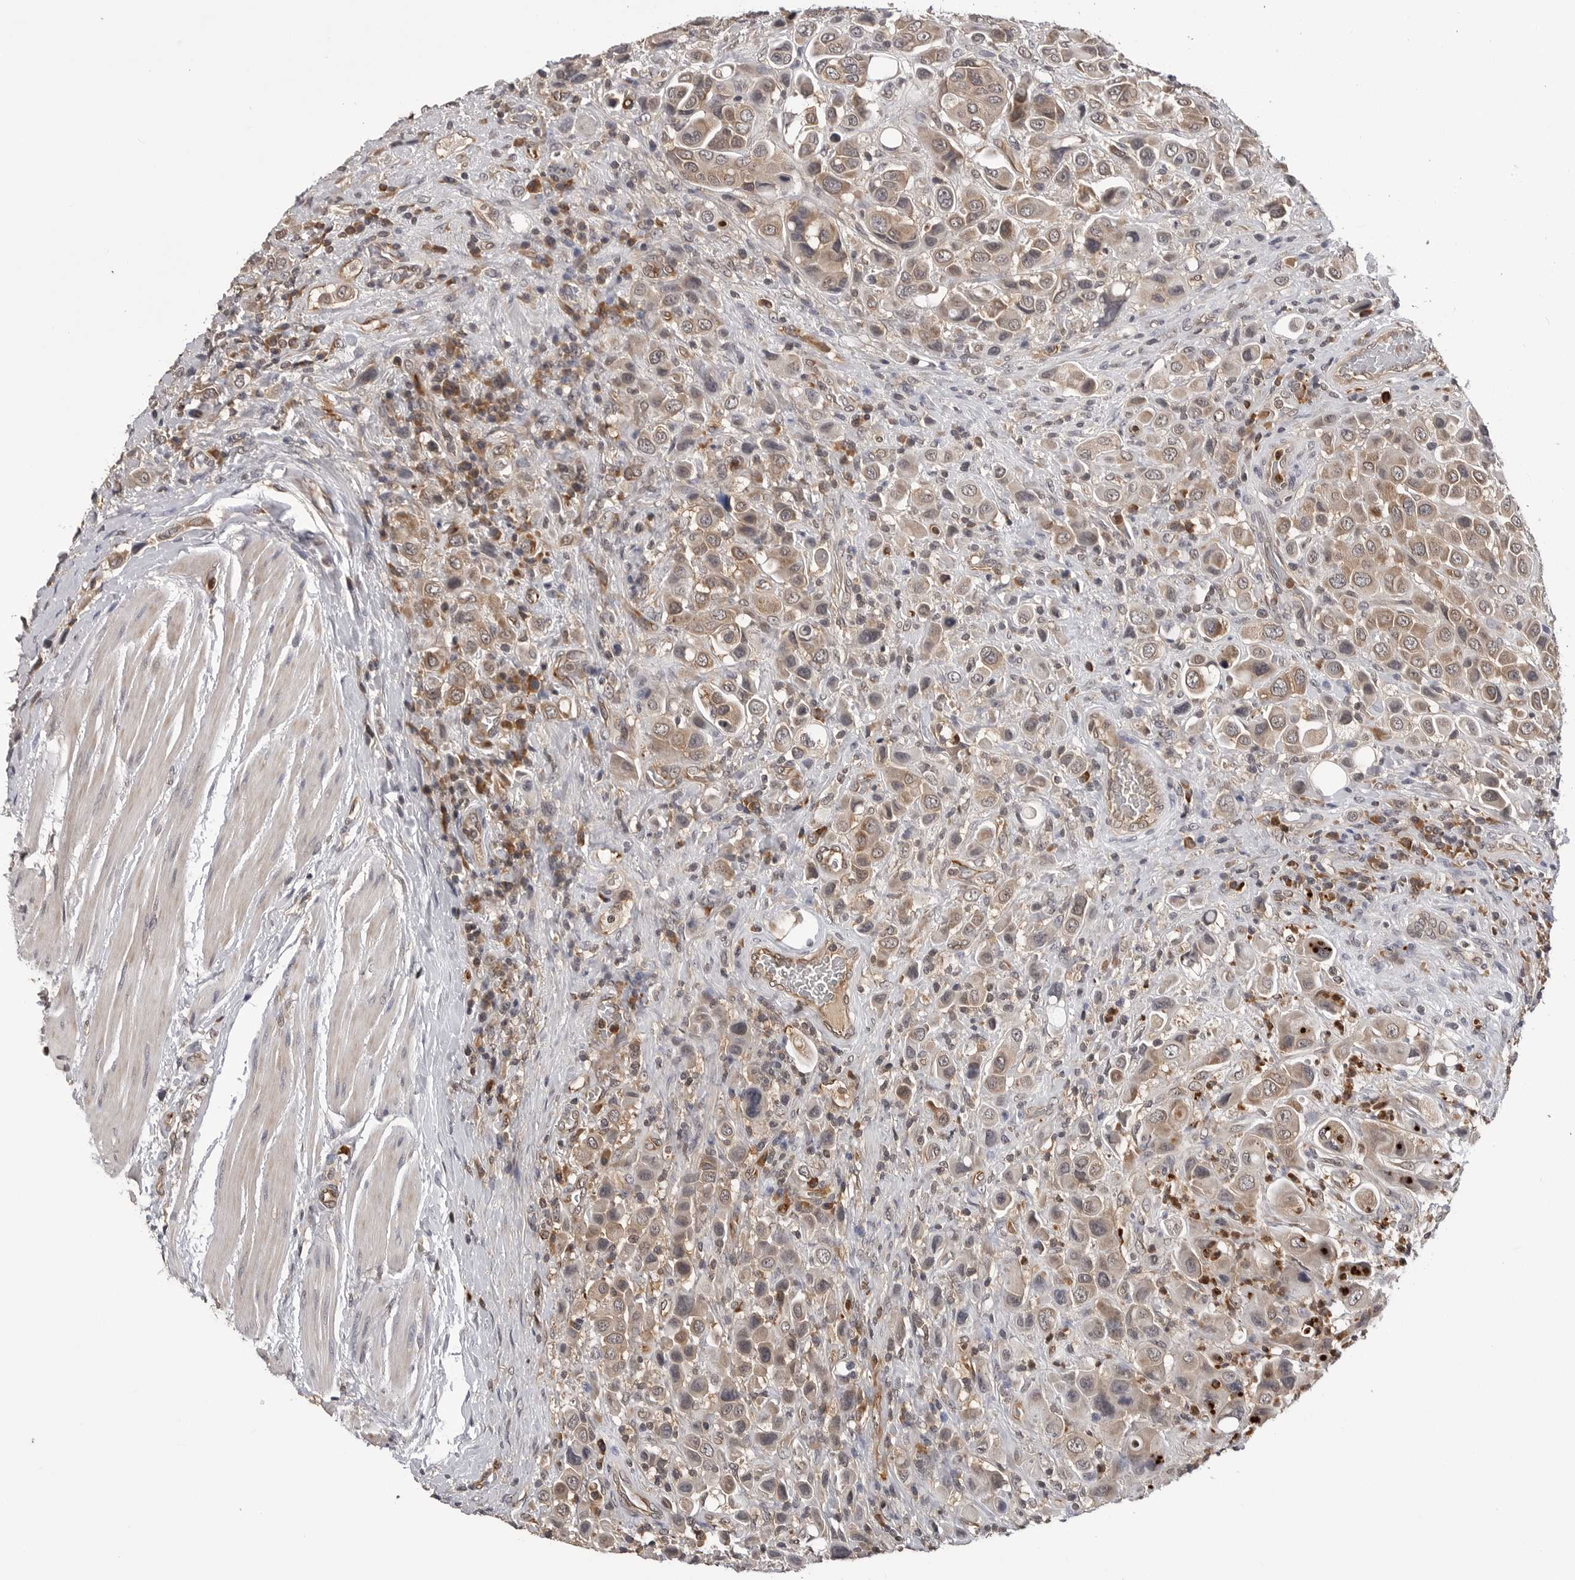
{"staining": {"intensity": "weak", "quantity": ">75%", "location": "cytoplasmic/membranous"}, "tissue": "urothelial cancer", "cell_type": "Tumor cells", "image_type": "cancer", "snomed": [{"axis": "morphology", "description": "Urothelial carcinoma, High grade"}, {"axis": "topography", "description": "Urinary bladder"}], "caption": "This is a histology image of IHC staining of urothelial cancer, which shows weak staining in the cytoplasmic/membranous of tumor cells.", "gene": "TRMT13", "patient": {"sex": "male", "age": 50}}